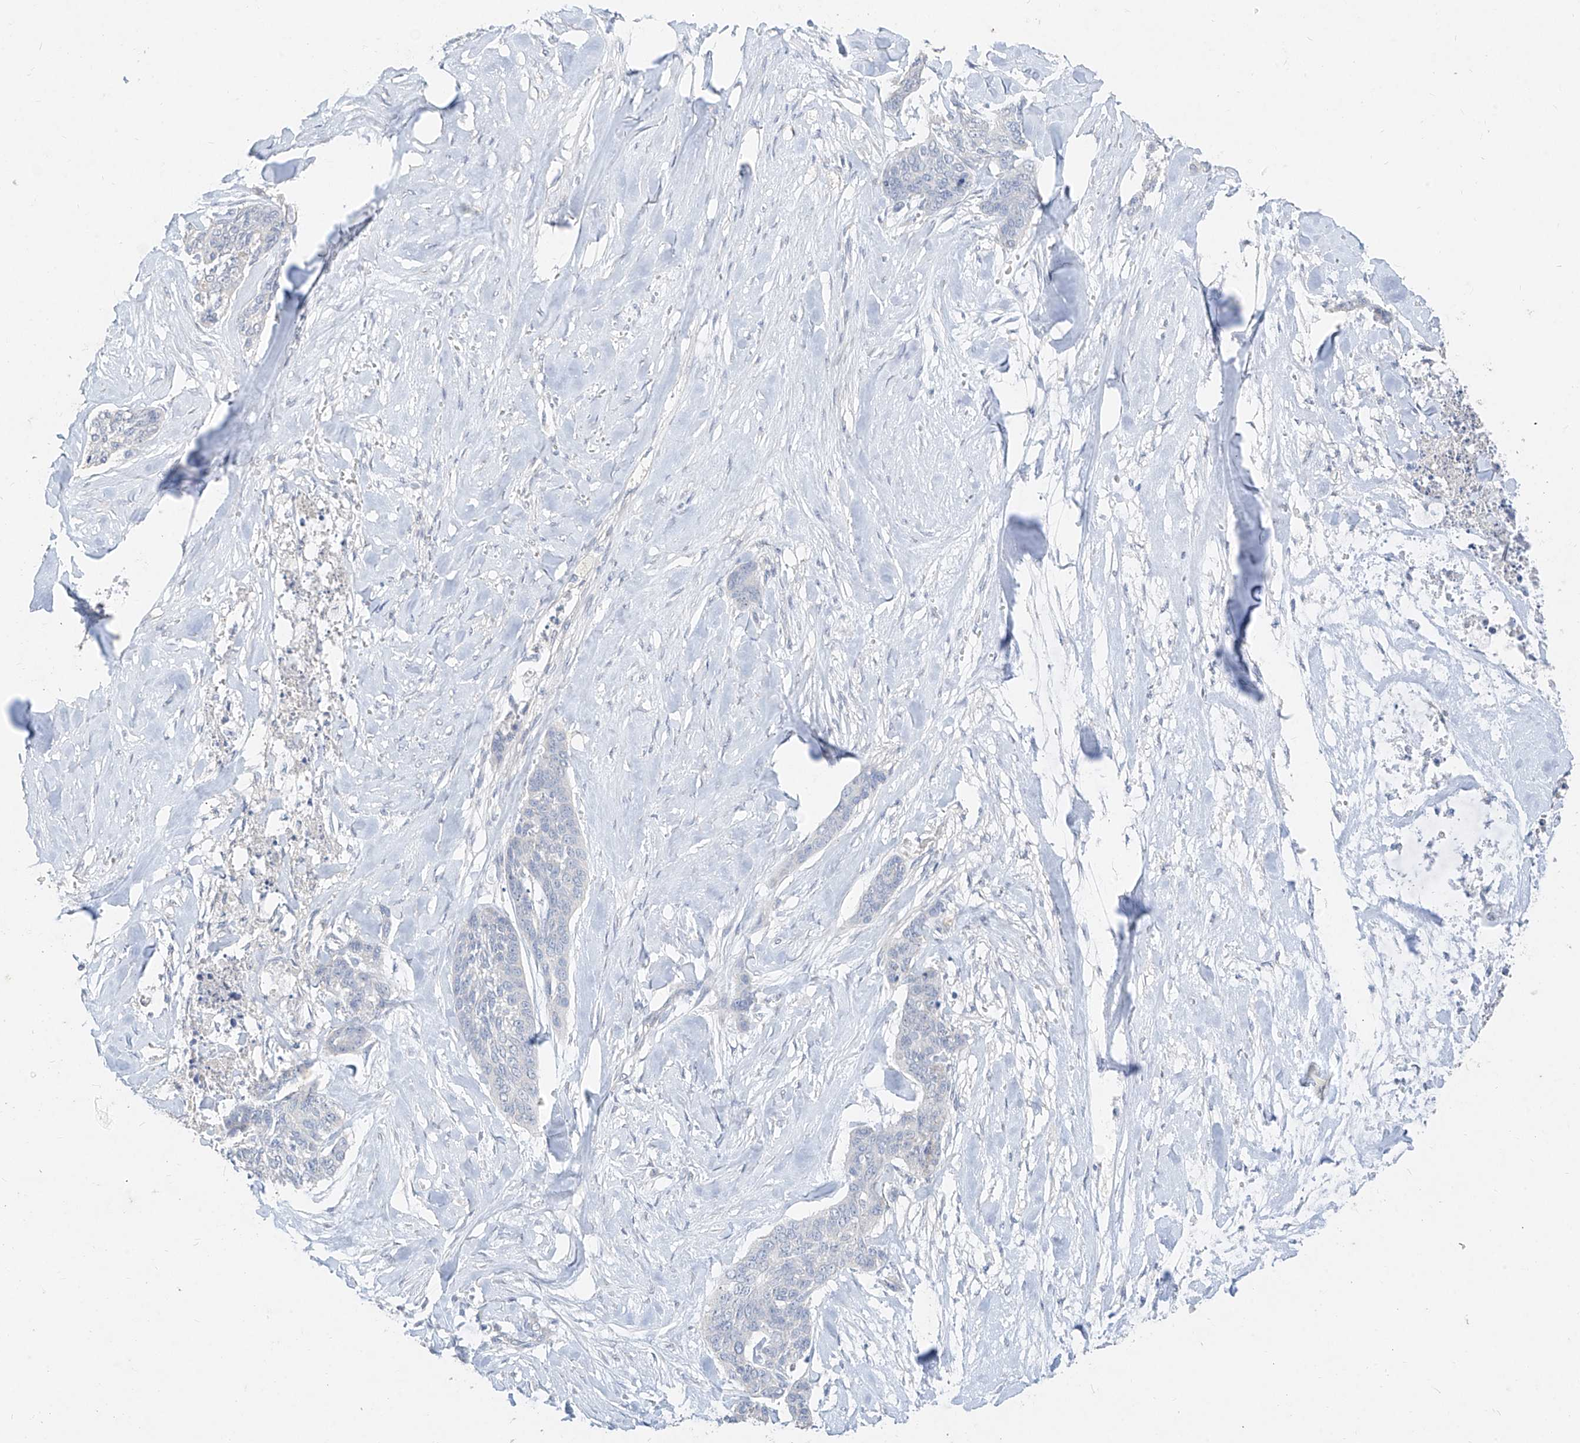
{"staining": {"intensity": "negative", "quantity": "none", "location": "none"}, "tissue": "skin cancer", "cell_type": "Tumor cells", "image_type": "cancer", "snomed": [{"axis": "morphology", "description": "Basal cell carcinoma"}, {"axis": "topography", "description": "Skin"}], "caption": "Immunohistochemistry micrograph of neoplastic tissue: skin basal cell carcinoma stained with DAB reveals no significant protein expression in tumor cells.", "gene": "ZZEF1", "patient": {"sex": "female", "age": 64}}